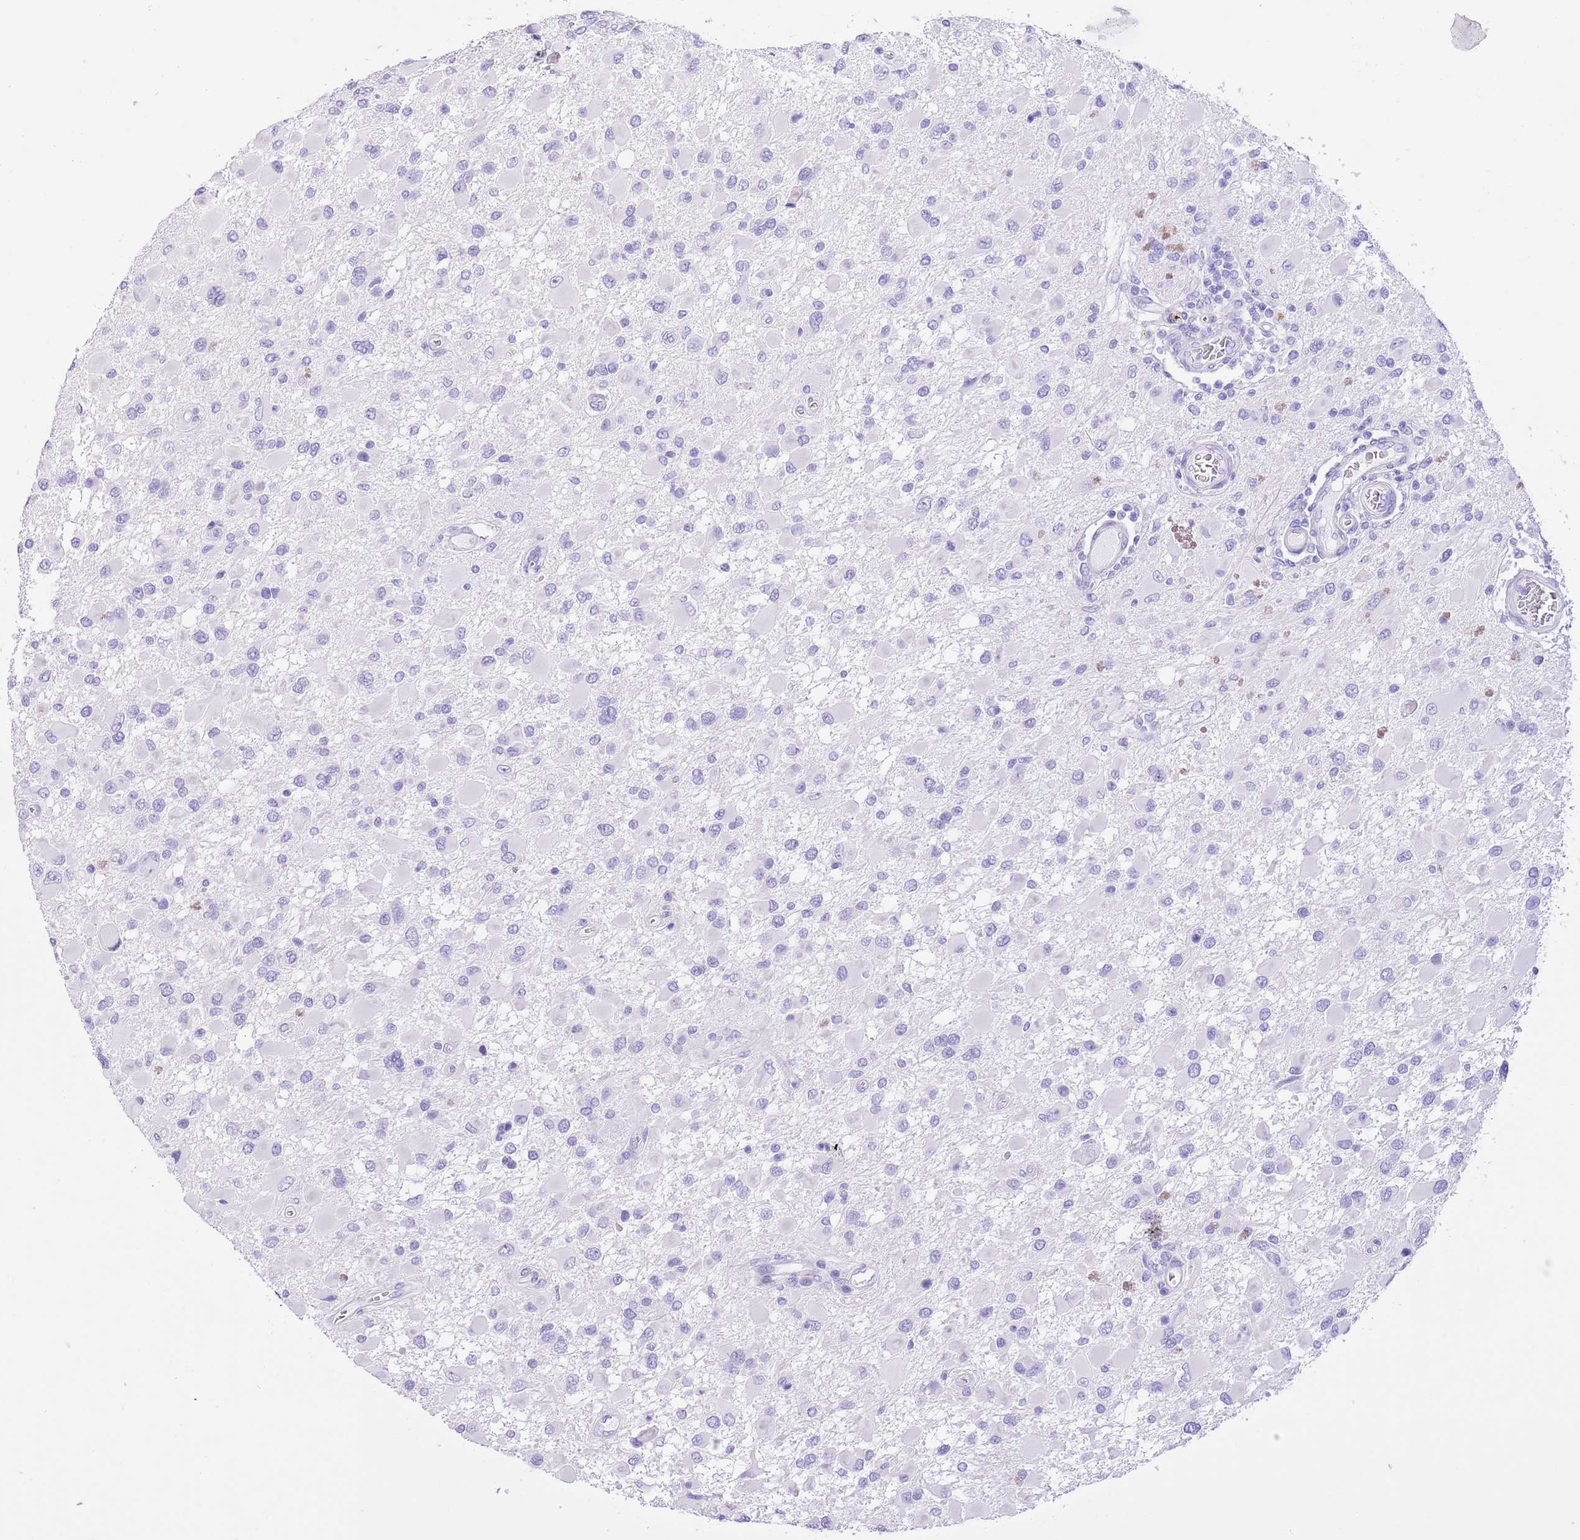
{"staining": {"intensity": "negative", "quantity": "none", "location": "none"}, "tissue": "glioma", "cell_type": "Tumor cells", "image_type": "cancer", "snomed": [{"axis": "morphology", "description": "Glioma, malignant, High grade"}, {"axis": "topography", "description": "Brain"}], "caption": "Glioma was stained to show a protein in brown. There is no significant expression in tumor cells.", "gene": "TMEM185B", "patient": {"sex": "male", "age": 53}}